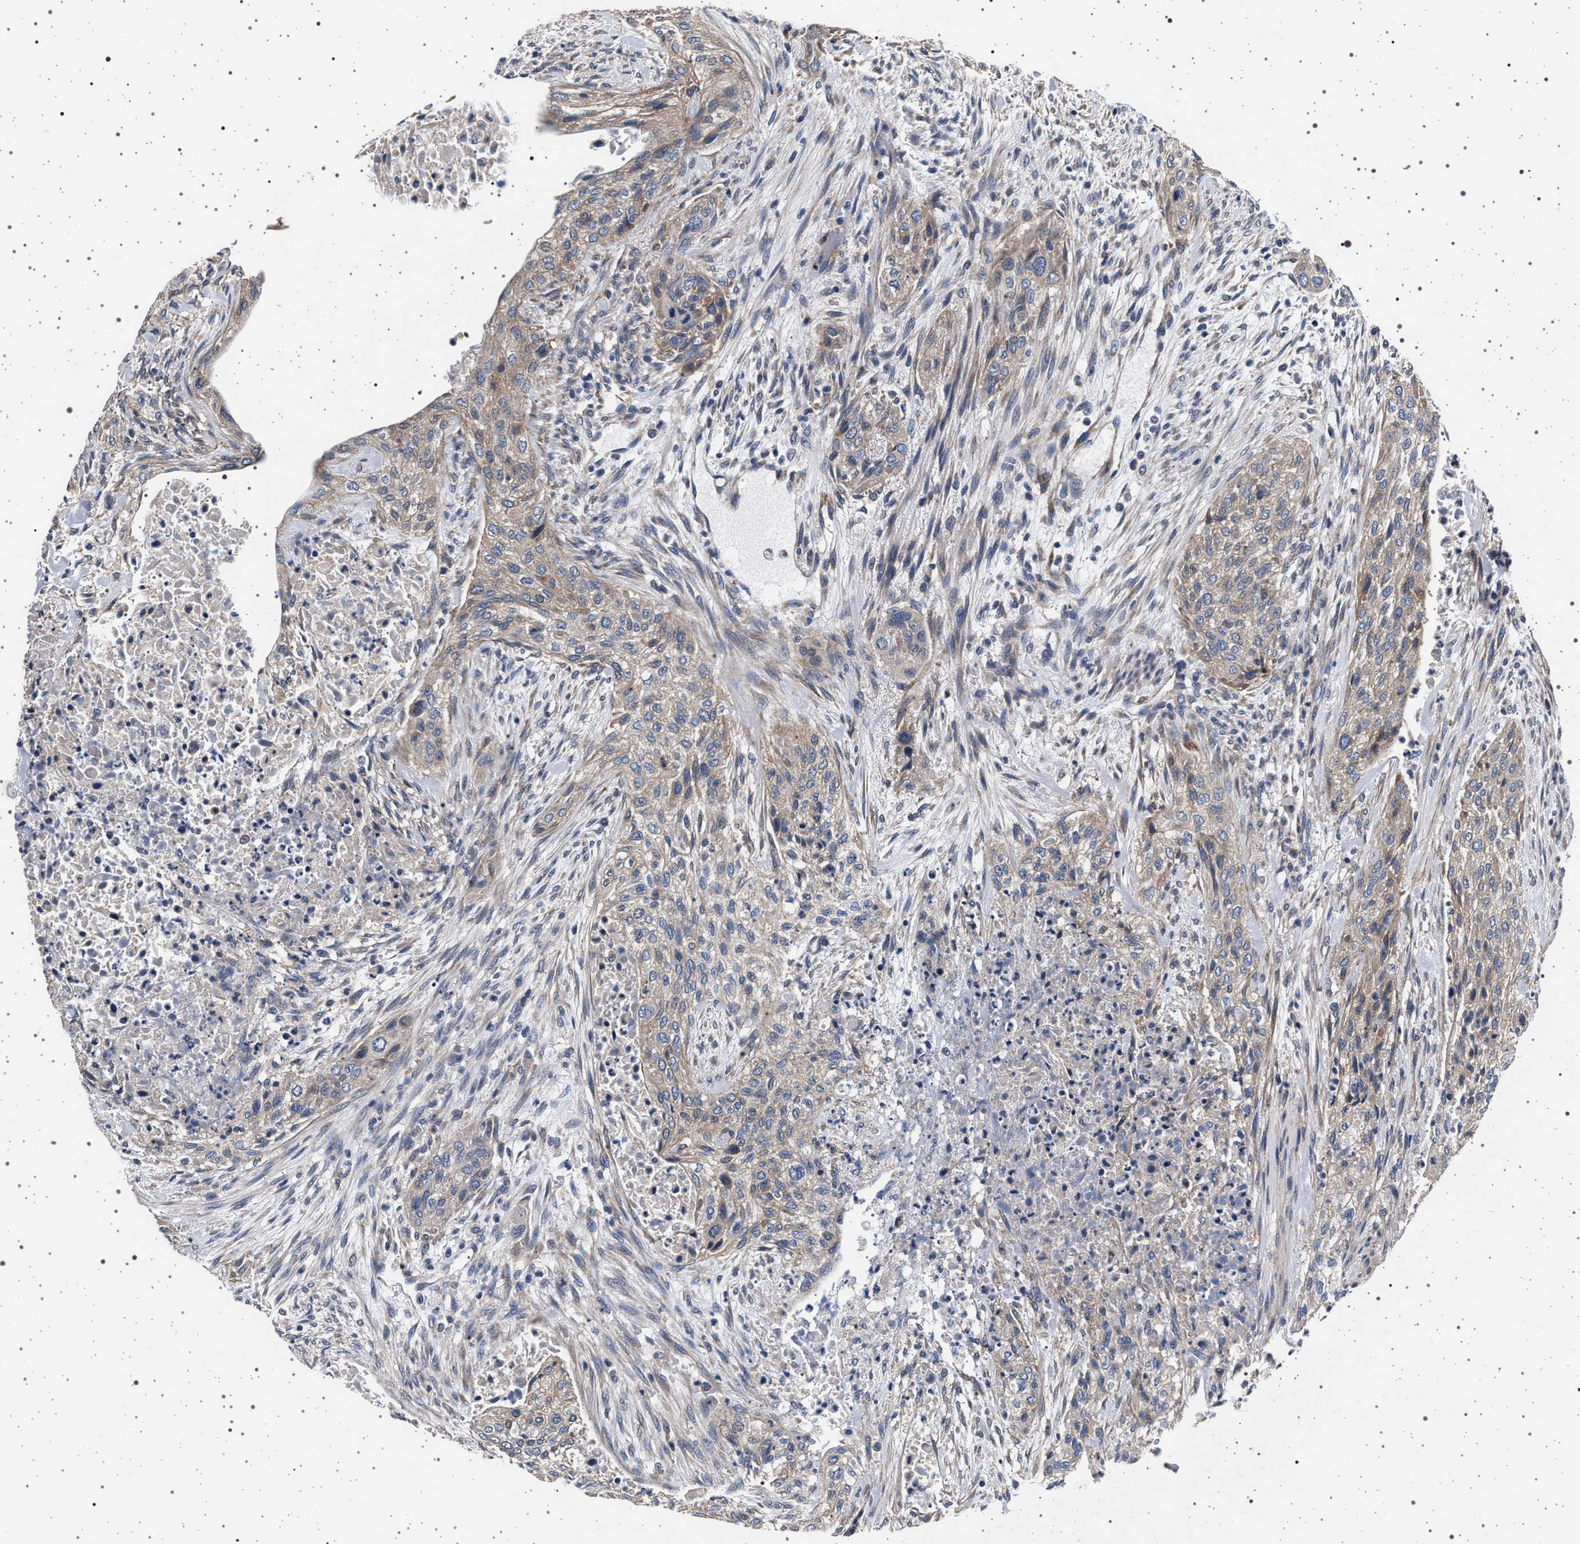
{"staining": {"intensity": "weak", "quantity": "<25%", "location": "cytoplasmic/membranous"}, "tissue": "urothelial cancer", "cell_type": "Tumor cells", "image_type": "cancer", "snomed": [{"axis": "morphology", "description": "Urothelial carcinoma, Low grade"}, {"axis": "morphology", "description": "Urothelial carcinoma, High grade"}, {"axis": "topography", "description": "Urinary bladder"}], "caption": "Immunohistochemical staining of human urothelial carcinoma (low-grade) demonstrates no significant staining in tumor cells.", "gene": "MAP3K2", "patient": {"sex": "male", "age": 35}}